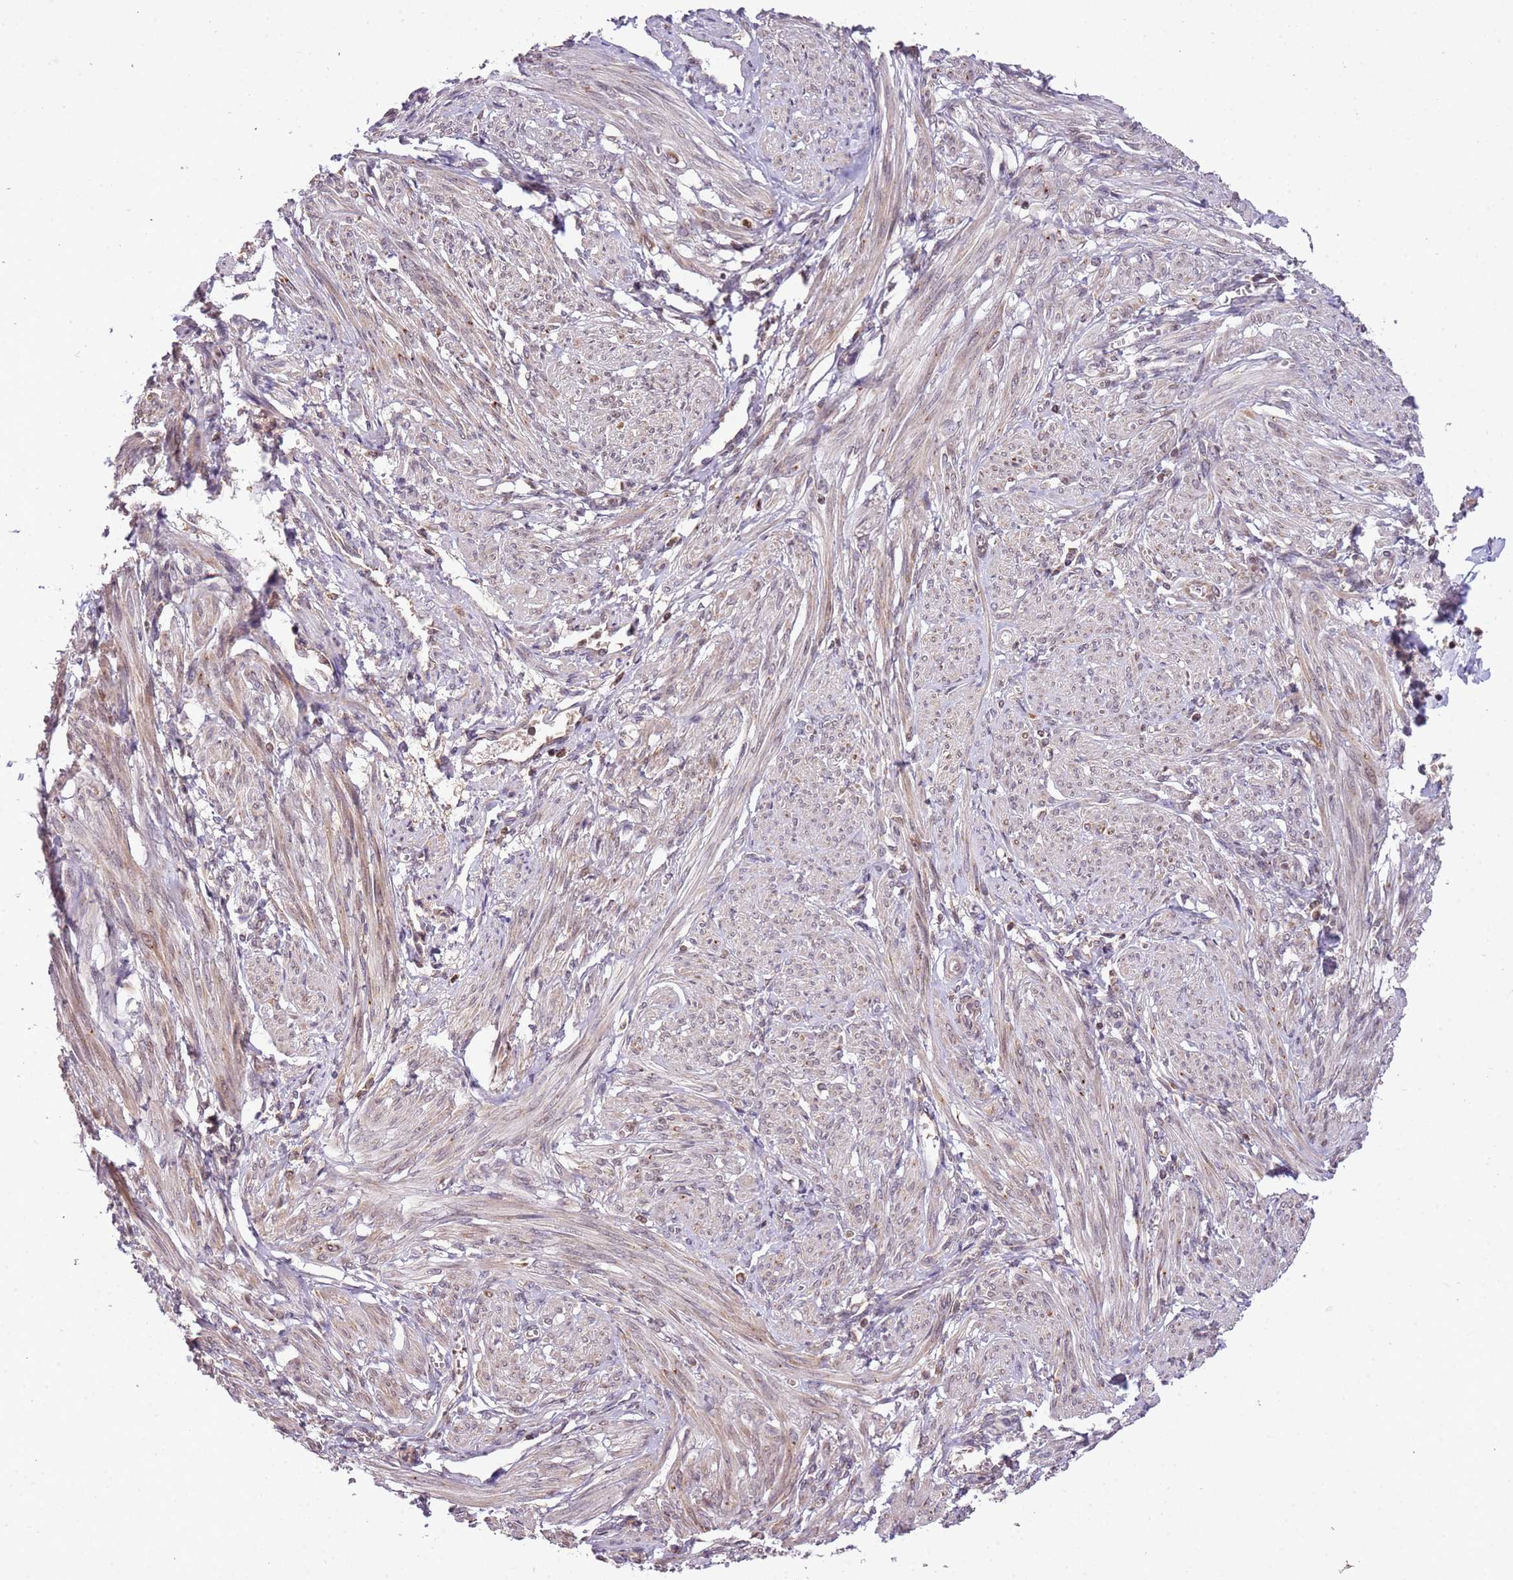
{"staining": {"intensity": "weak", "quantity": "<25%", "location": "cytoplasmic/membranous"}, "tissue": "smooth muscle", "cell_type": "Smooth muscle cells", "image_type": "normal", "snomed": [{"axis": "morphology", "description": "Normal tissue, NOS"}, {"axis": "topography", "description": "Smooth muscle"}], "caption": "The histopathology image shows no significant expression in smooth muscle cells of smooth muscle. The staining was performed using DAB to visualize the protein expression in brown, while the nuclei were stained in blue with hematoxylin (Magnification: 20x).", "gene": "SAMSN1", "patient": {"sex": "female", "age": 39}}